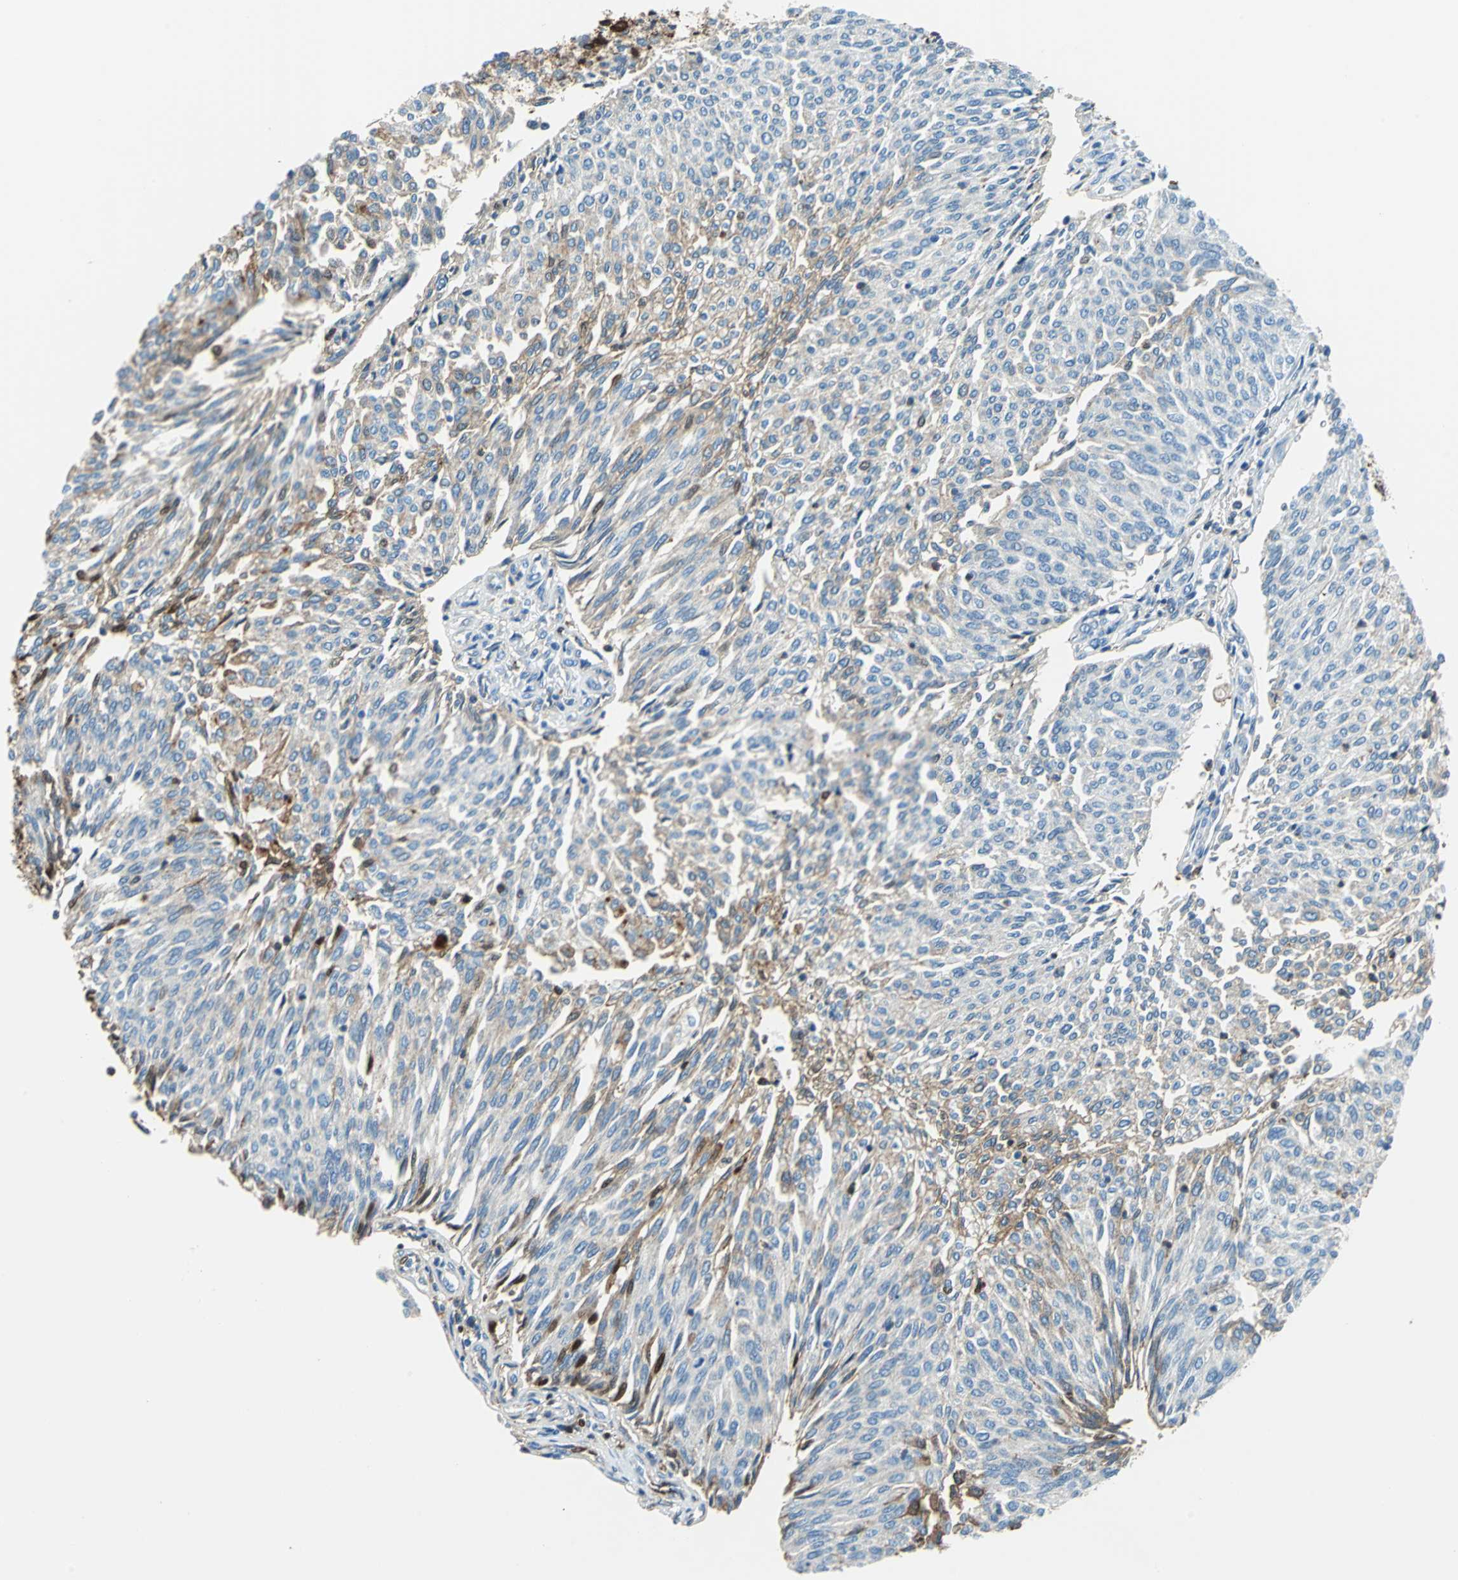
{"staining": {"intensity": "weak", "quantity": "25%-75%", "location": "cytoplasmic/membranous"}, "tissue": "urothelial cancer", "cell_type": "Tumor cells", "image_type": "cancer", "snomed": [{"axis": "morphology", "description": "Urothelial carcinoma, Low grade"}, {"axis": "topography", "description": "Urinary bladder"}], "caption": "Protein staining by immunohistochemistry reveals weak cytoplasmic/membranous positivity in about 25%-75% of tumor cells in urothelial cancer.", "gene": "ALB", "patient": {"sex": "female", "age": 79}}